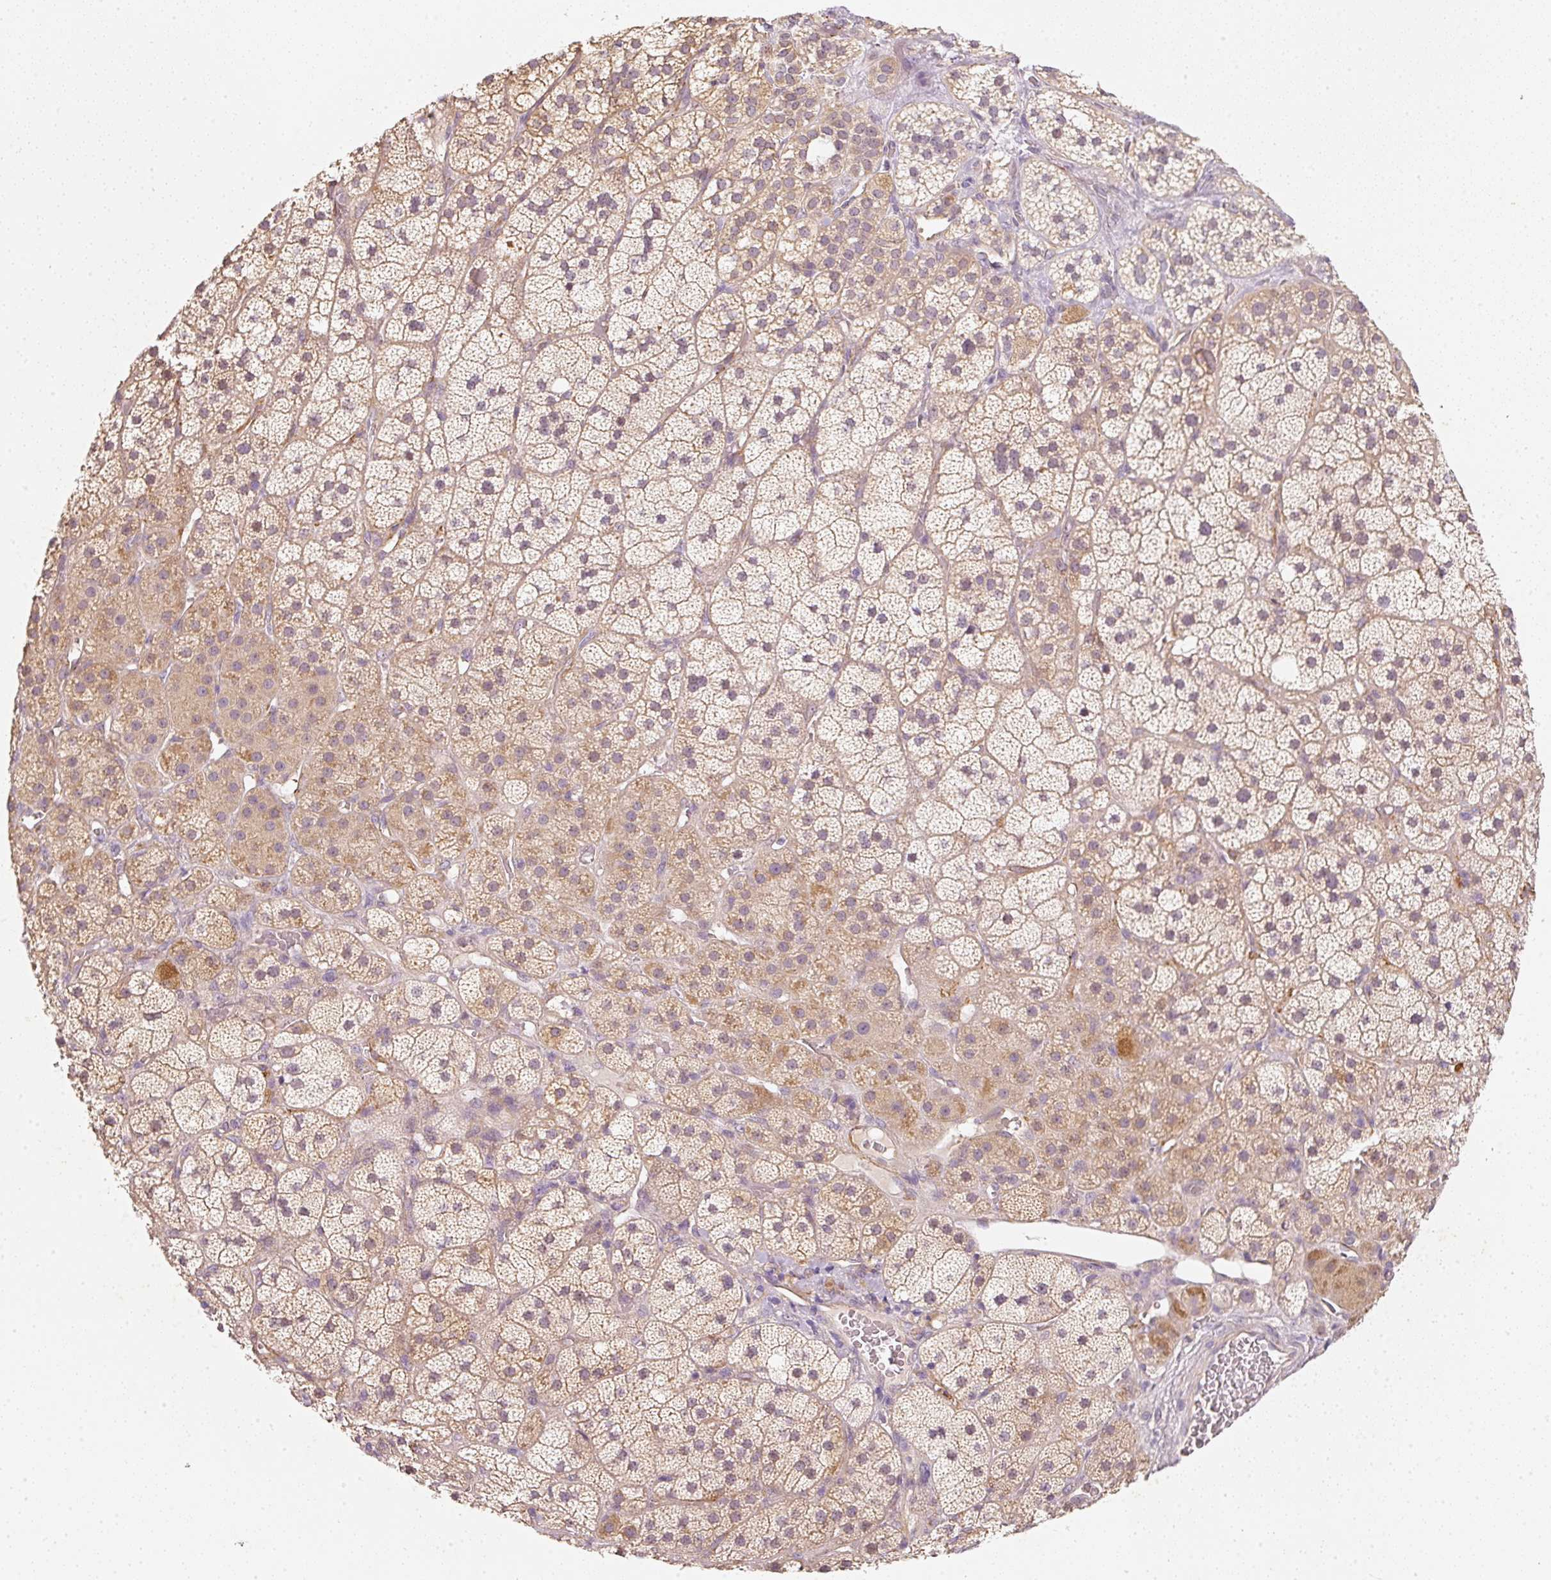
{"staining": {"intensity": "moderate", "quantity": ">75%", "location": "cytoplasmic/membranous"}, "tissue": "adrenal gland", "cell_type": "Glandular cells", "image_type": "normal", "snomed": [{"axis": "morphology", "description": "Normal tissue, NOS"}, {"axis": "topography", "description": "Adrenal gland"}], "caption": "Brown immunohistochemical staining in normal human adrenal gland exhibits moderate cytoplasmic/membranous expression in about >75% of glandular cells. Immunohistochemistry (ihc) stains the protein in brown and the nuclei are stained blue.", "gene": "RGL2", "patient": {"sex": "male", "age": 57}}